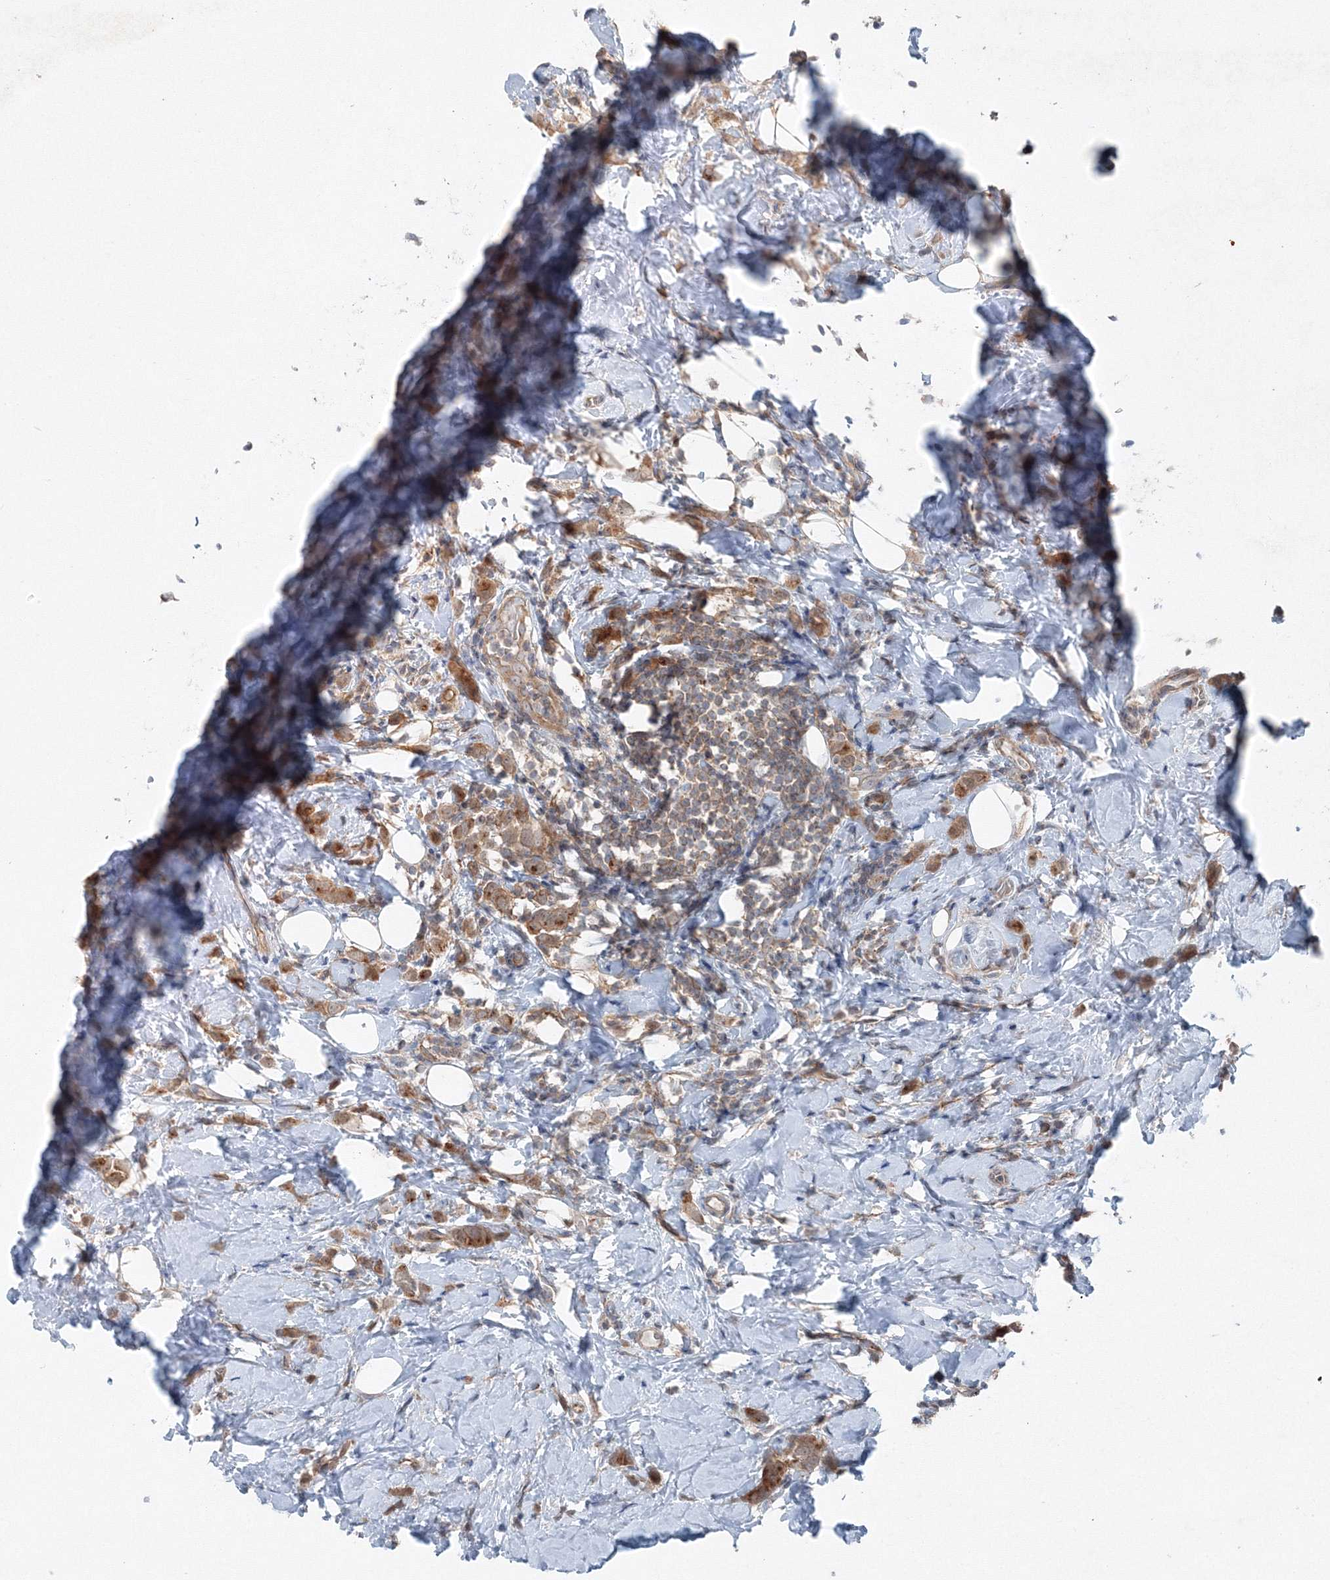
{"staining": {"intensity": "moderate", "quantity": ">75%", "location": "cytoplasmic/membranous"}, "tissue": "breast cancer", "cell_type": "Tumor cells", "image_type": "cancer", "snomed": [{"axis": "morphology", "description": "Lobular carcinoma"}, {"axis": "topography", "description": "Breast"}], "caption": "Immunohistochemical staining of breast cancer (lobular carcinoma) demonstrates moderate cytoplasmic/membranous protein positivity in approximately >75% of tumor cells. The staining was performed using DAB, with brown indicating positive protein expression. Nuclei are stained blue with hematoxylin.", "gene": "TPRKB", "patient": {"sex": "female", "age": 47}}